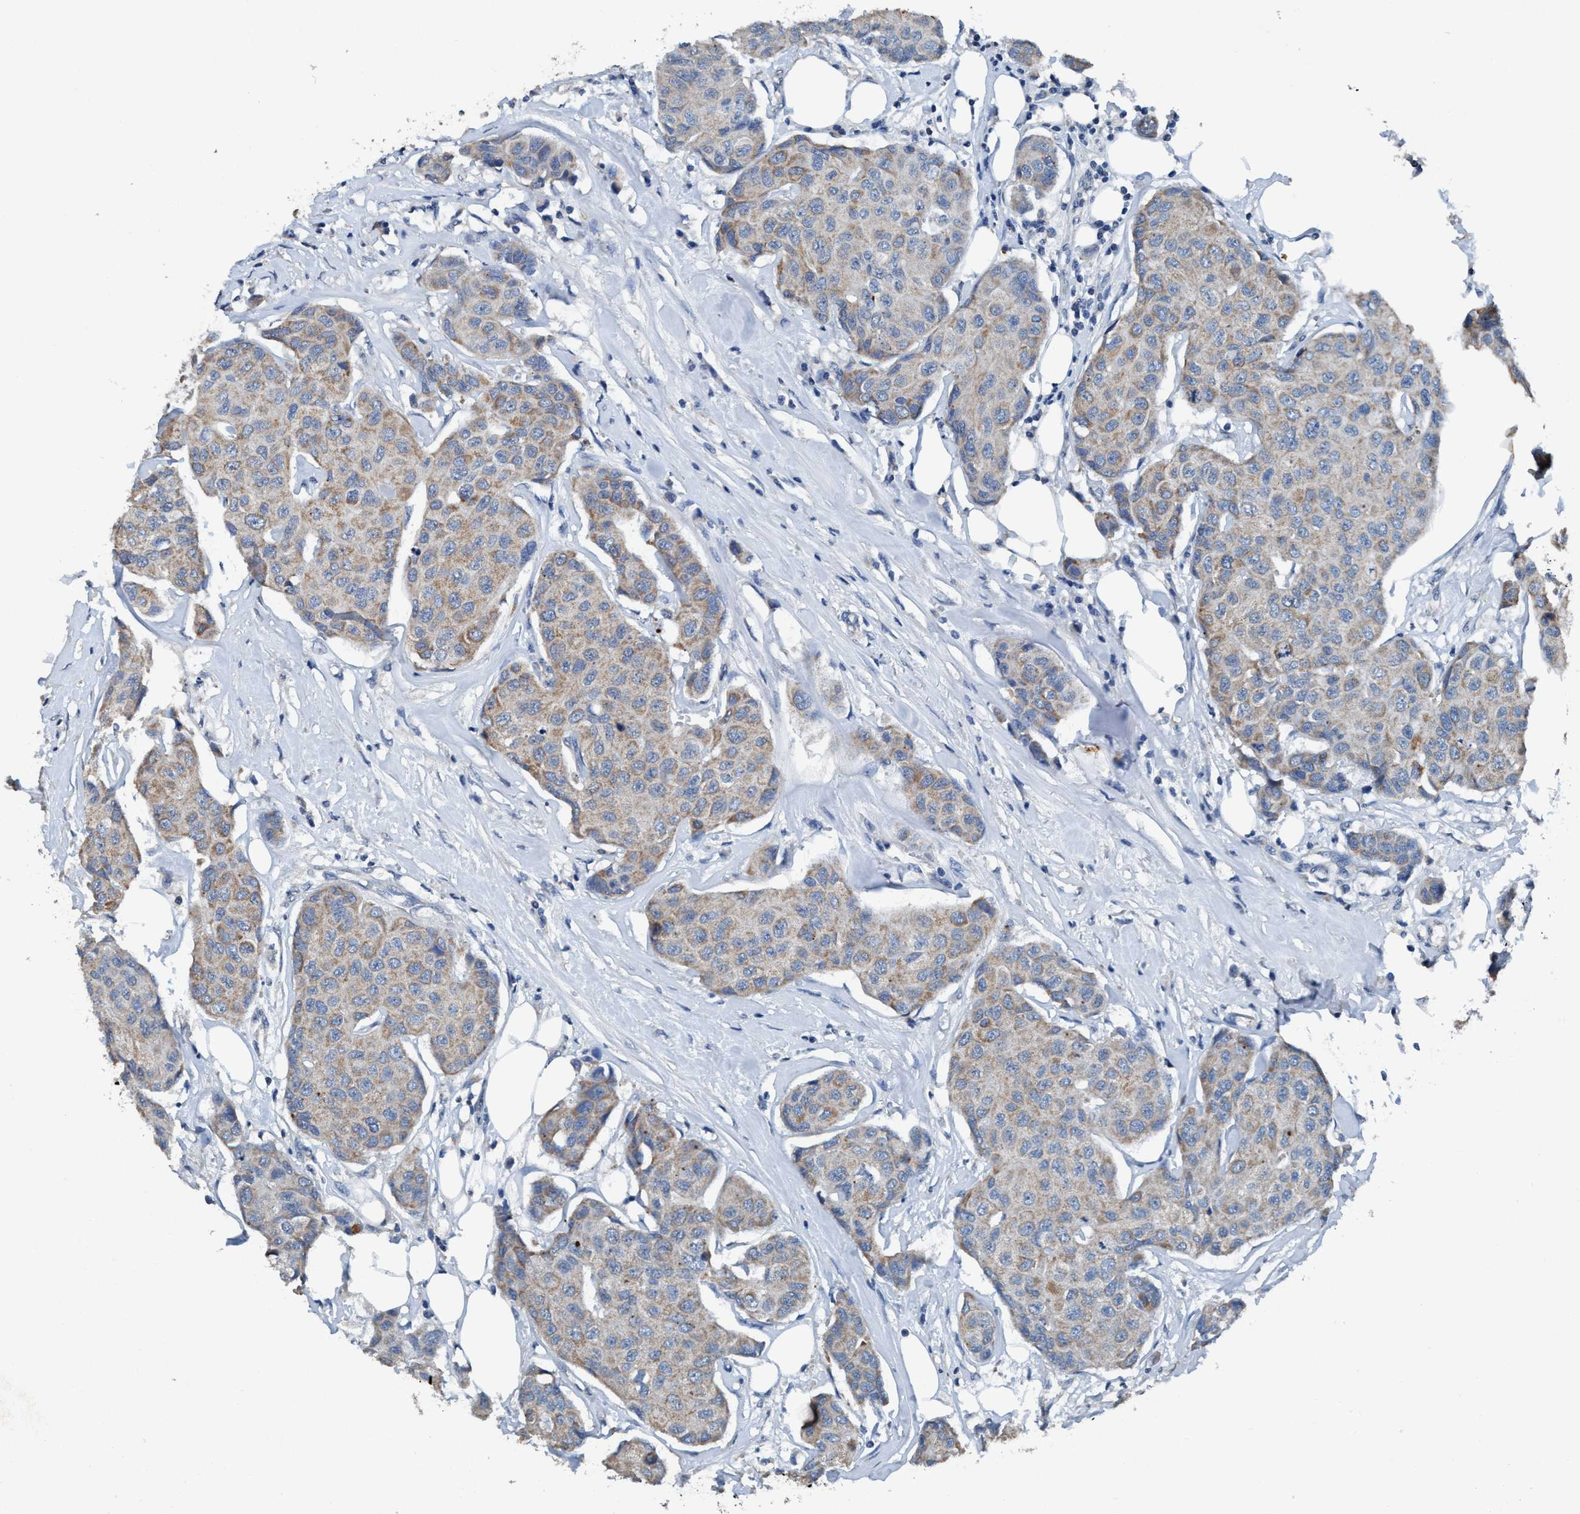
{"staining": {"intensity": "moderate", "quantity": "25%-75%", "location": "cytoplasmic/membranous"}, "tissue": "breast cancer", "cell_type": "Tumor cells", "image_type": "cancer", "snomed": [{"axis": "morphology", "description": "Duct carcinoma"}, {"axis": "topography", "description": "Breast"}], "caption": "The photomicrograph displays immunohistochemical staining of breast cancer. There is moderate cytoplasmic/membranous expression is appreciated in about 25%-75% of tumor cells. (DAB (3,3'-diaminobenzidine) IHC with brightfield microscopy, high magnification).", "gene": "ANKFN1", "patient": {"sex": "female", "age": 80}}